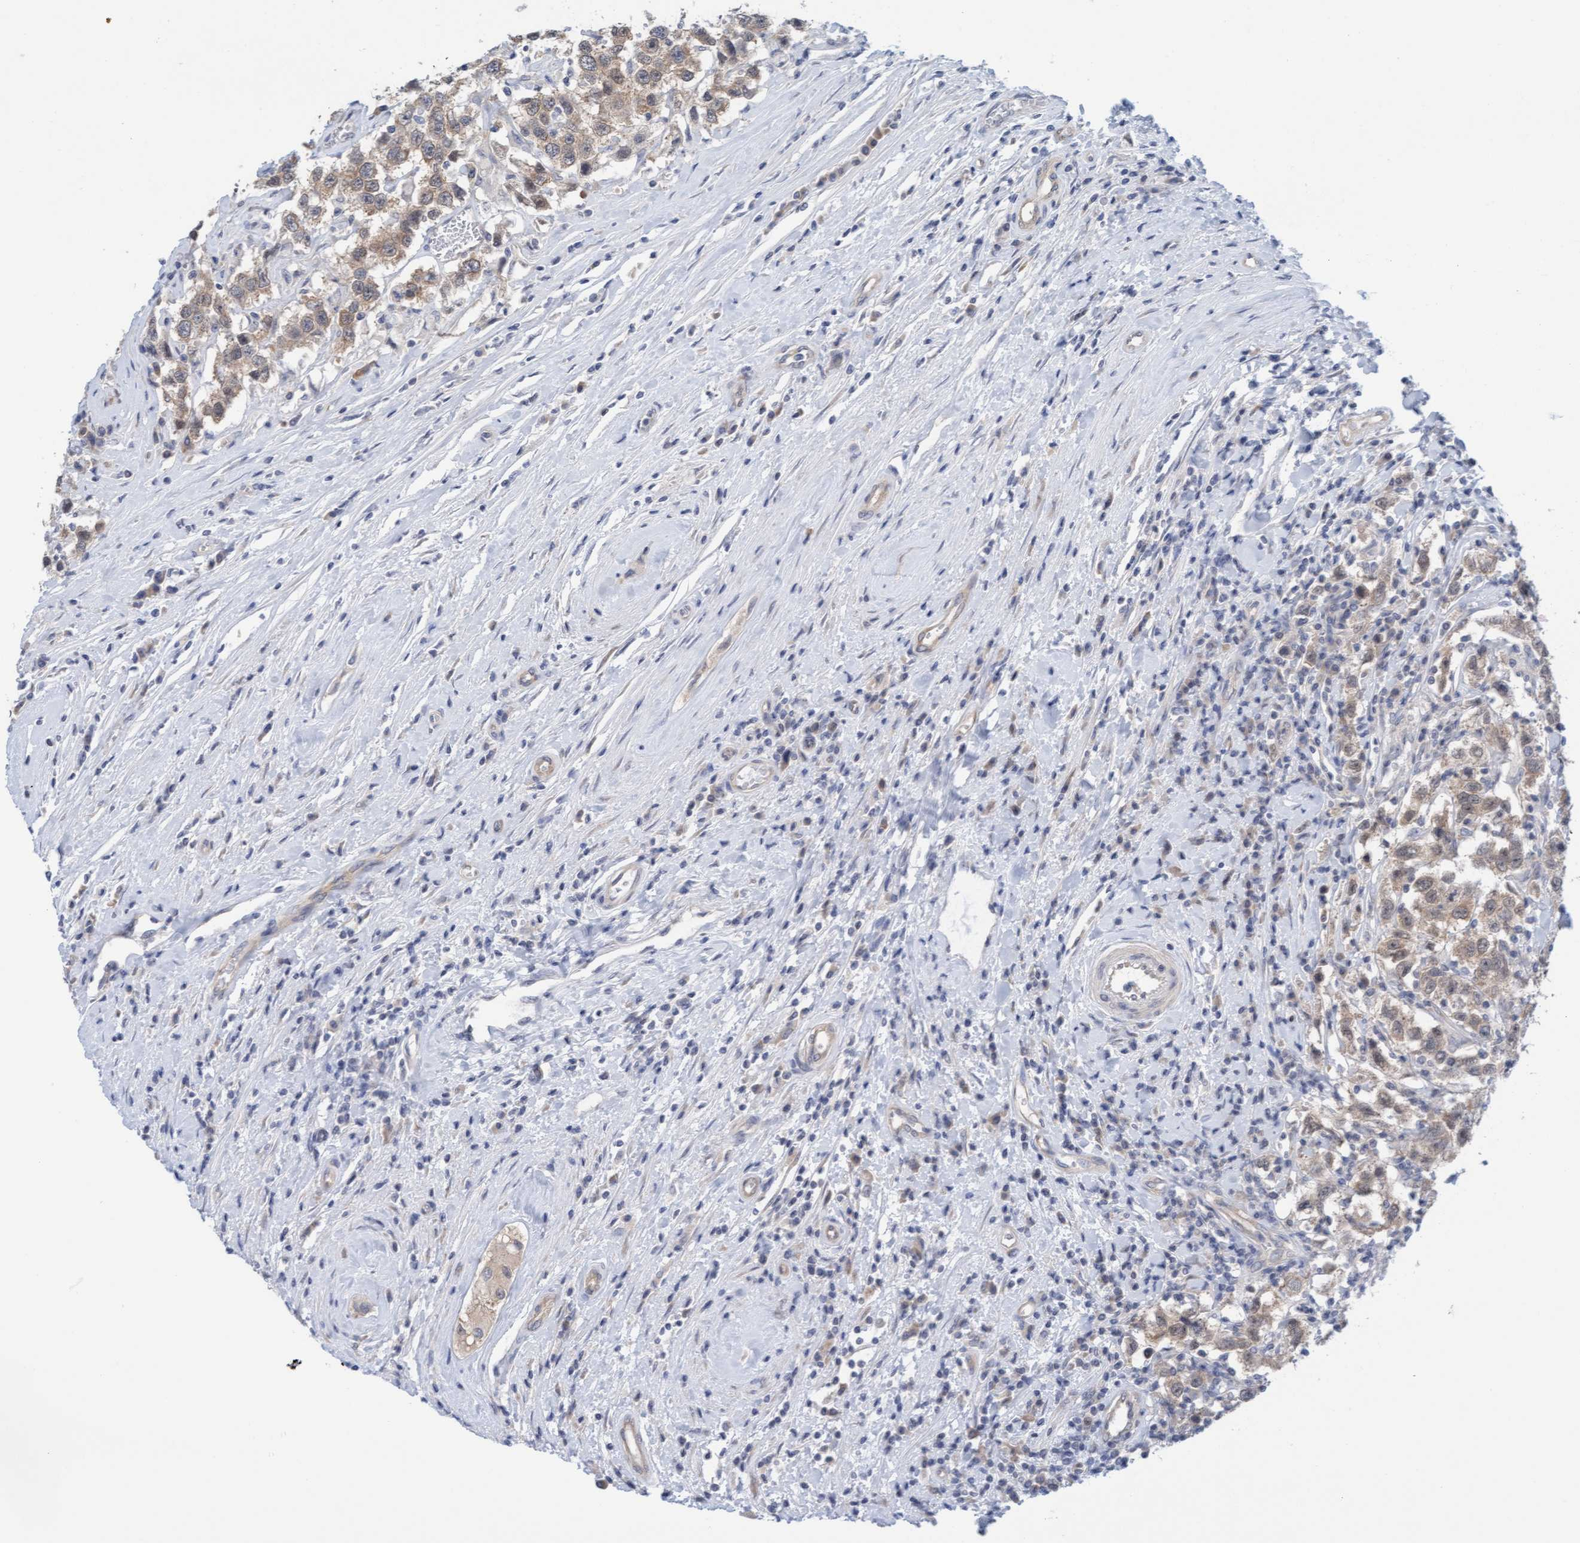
{"staining": {"intensity": "weak", "quantity": ">75%", "location": "cytoplasmic/membranous"}, "tissue": "testis cancer", "cell_type": "Tumor cells", "image_type": "cancer", "snomed": [{"axis": "morphology", "description": "Seminoma, NOS"}, {"axis": "topography", "description": "Testis"}], "caption": "Human testis cancer (seminoma) stained with a protein marker reveals weak staining in tumor cells.", "gene": "AMZ2", "patient": {"sex": "male", "age": 41}}